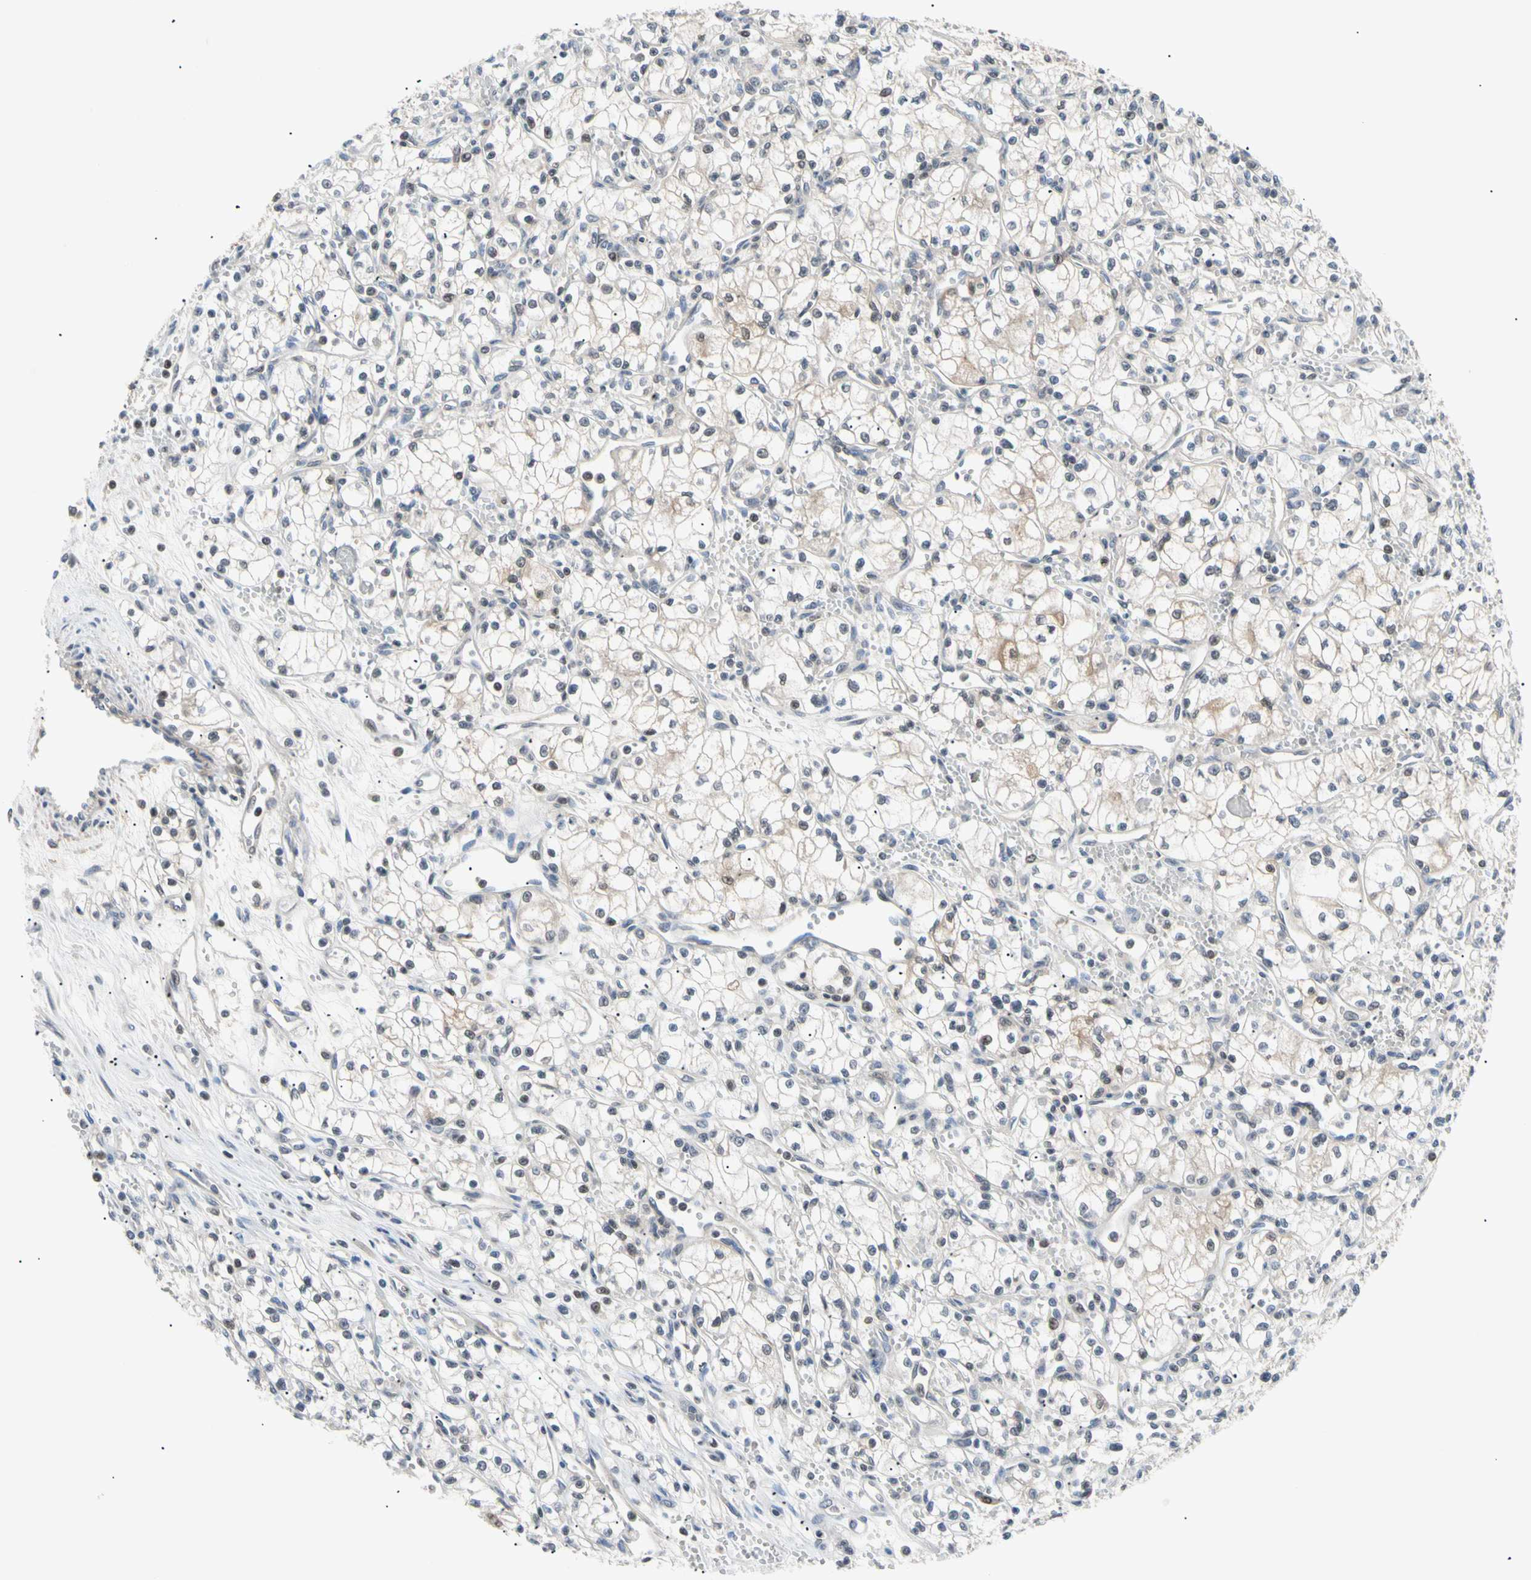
{"staining": {"intensity": "weak", "quantity": "25%-75%", "location": "cytoplasmic/membranous"}, "tissue": "renal cancer", "cell_type": "Tumor cells", "image_type": "cancer", "snomed": [{"axis": "morphology", "description": "Normal tissue, NOS"}, {"axis": "morphology", "description": "Adenocarcinoma, NOS"}, {"axis": "topography", "description": "Kidney"}], "caption": "Weak cytoplasmic/membranous protein expression is seen in about 25%-75% of tumor cells in renal cancer. The staining is performed using DAB (3,3'-diaminobenzidine) brown chromogen to label protein expression. The nuclei are counter-stained blue using hematoxylin.", "gene": "SEC23B", "patient": {"sex": "male", "age": 59}}